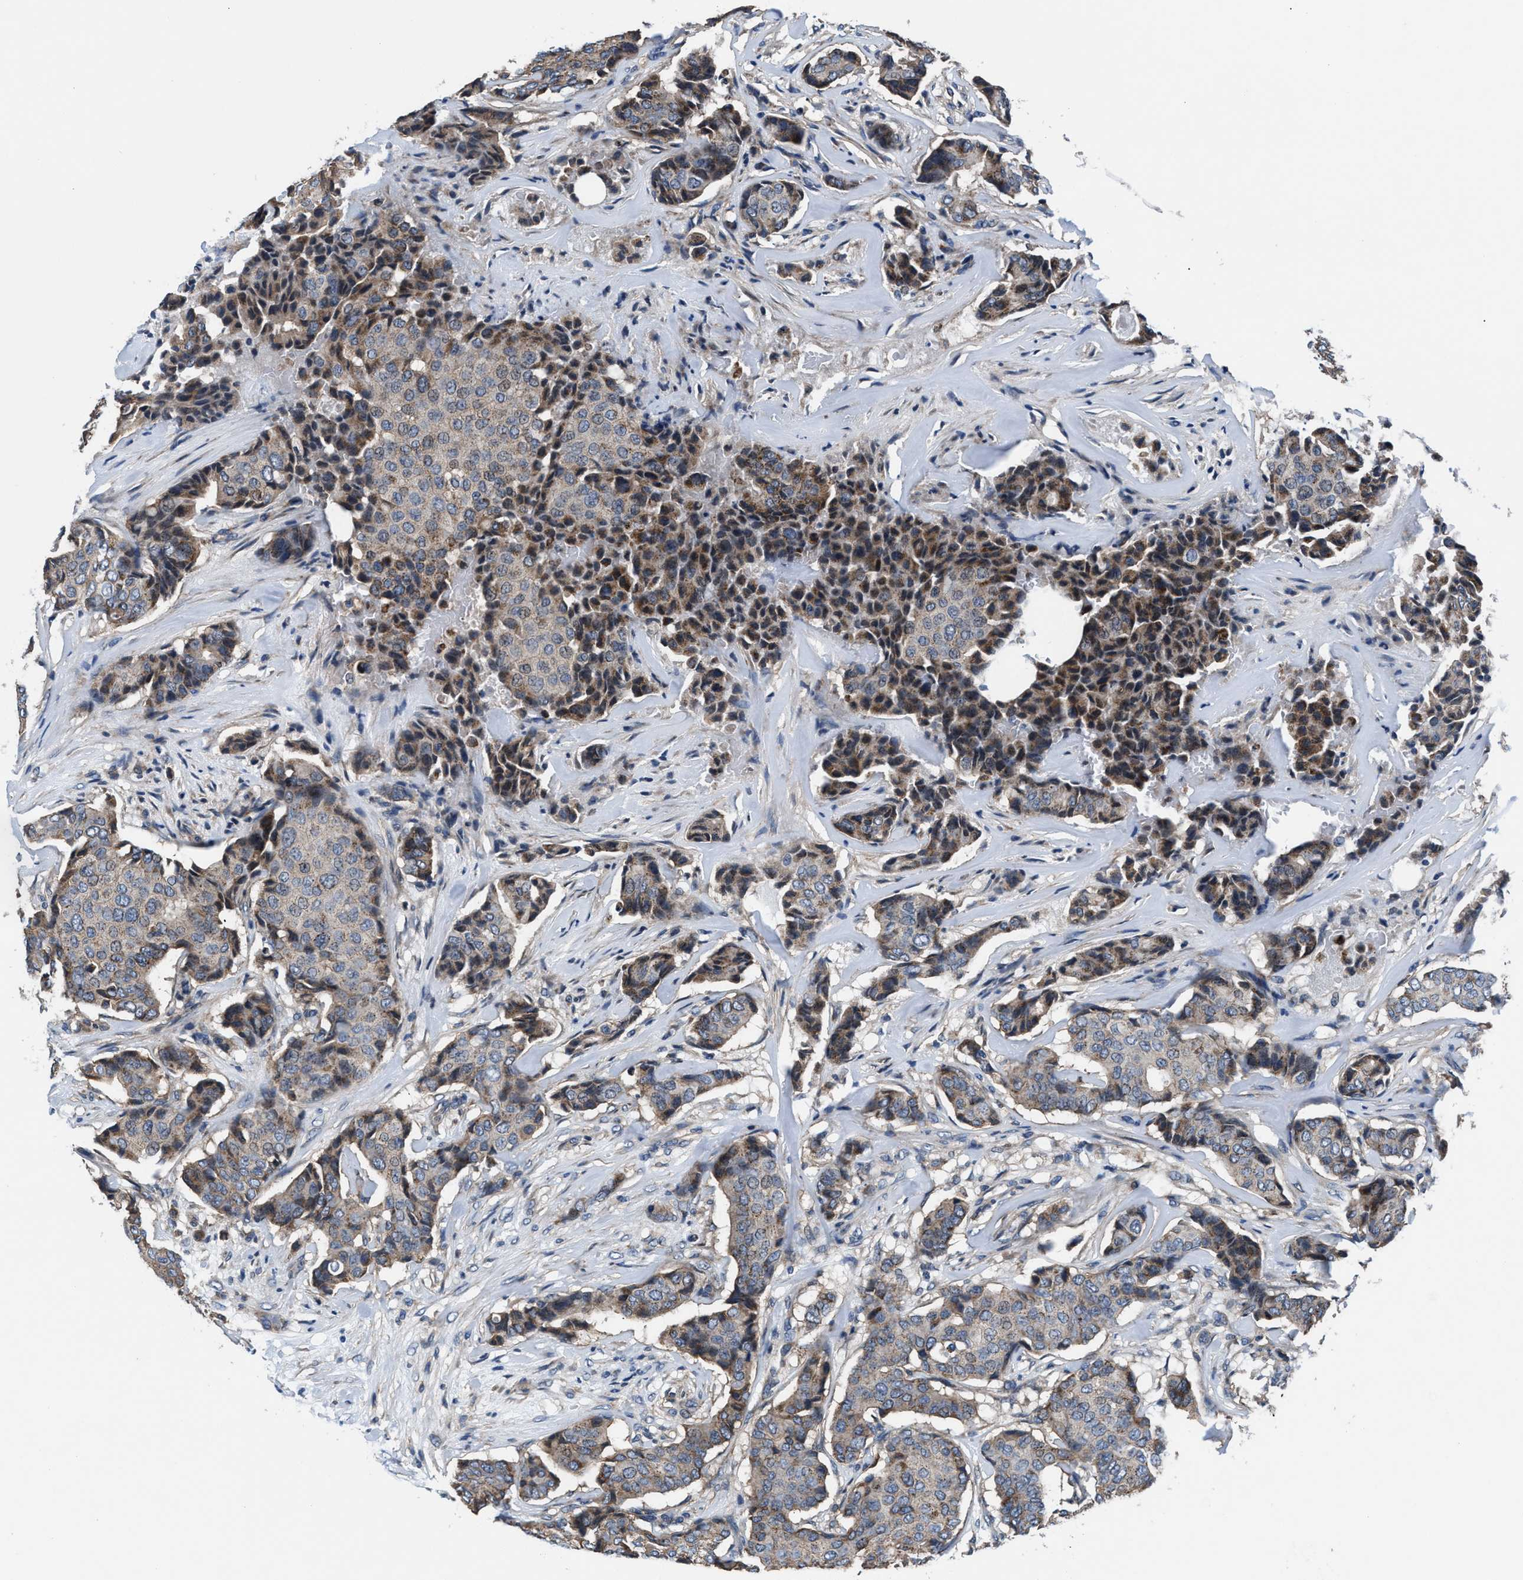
{"staining": {"intensity": "weak", "quantity": "25%-75%", "location": "cytoplasmic/membranous"}, "tissue": "breast cancer", "cell_type": "Tumor cells", "image_type": "cancer", "snomed": [{"axis": "morphology", "description": "Duct carcinoma"}, {"axis": "topography", "description": "Breast"}], "caption": "Tumor cells demonstrate low levels of weak cytoplasmic/membranous staining in about 25%-75% of cells in breast cancer (infiltrating ductal carcinoma).", "gene": "NKTR", "patient": {"sex": "female", "age": 75}}